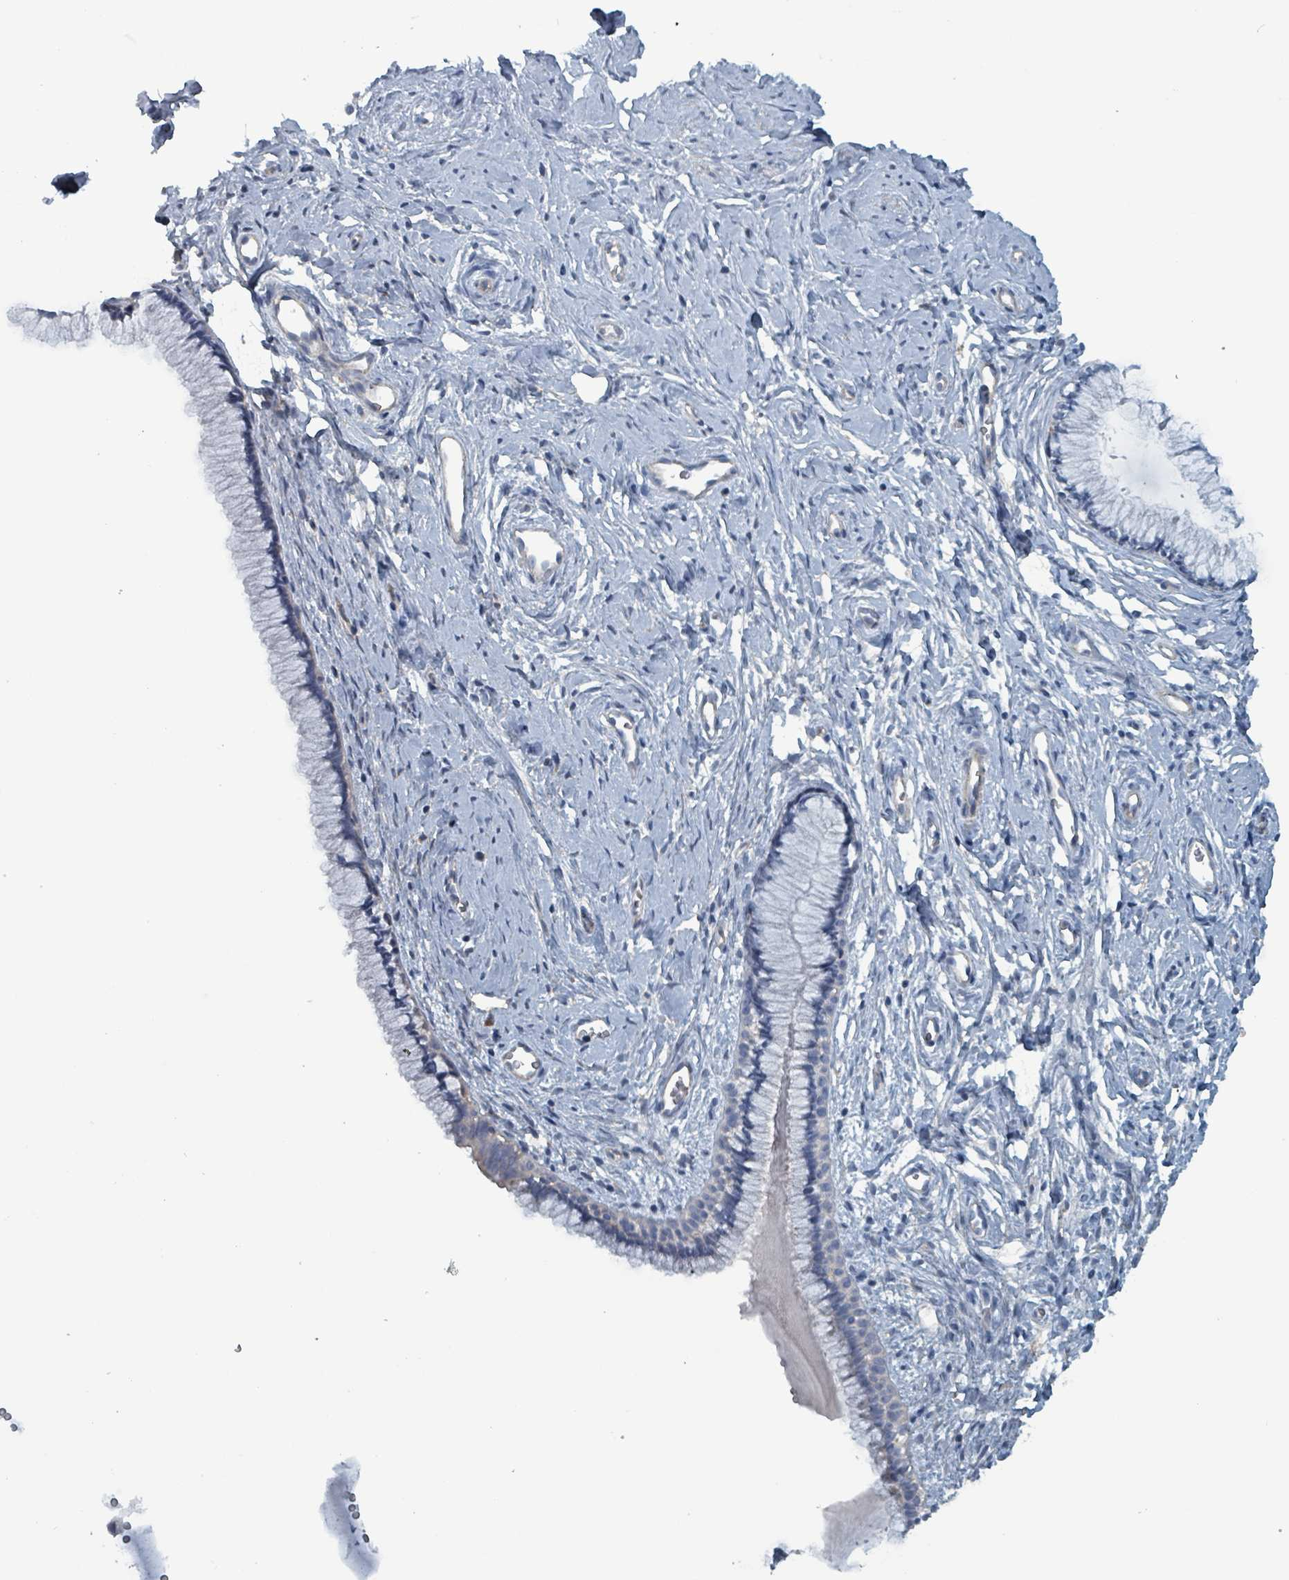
{"staining": {"intensity": "negative", "quantity": "none", "location": "none"}, "tissue": "cervix", "cell_type": "Glandular cells", "image_type": "normal", "snomed": [{"axis": "morphology", "description": "Normal tissue, NOS"}, {"axis": "topography", "description": "Cervix"}], "caption": "A high-resolution image shows IHC staining of benign cervix, which shows no significant staining in glandular cells.", "gene": "TAAR5", "patient": {"sex": "female", "age": 40}}